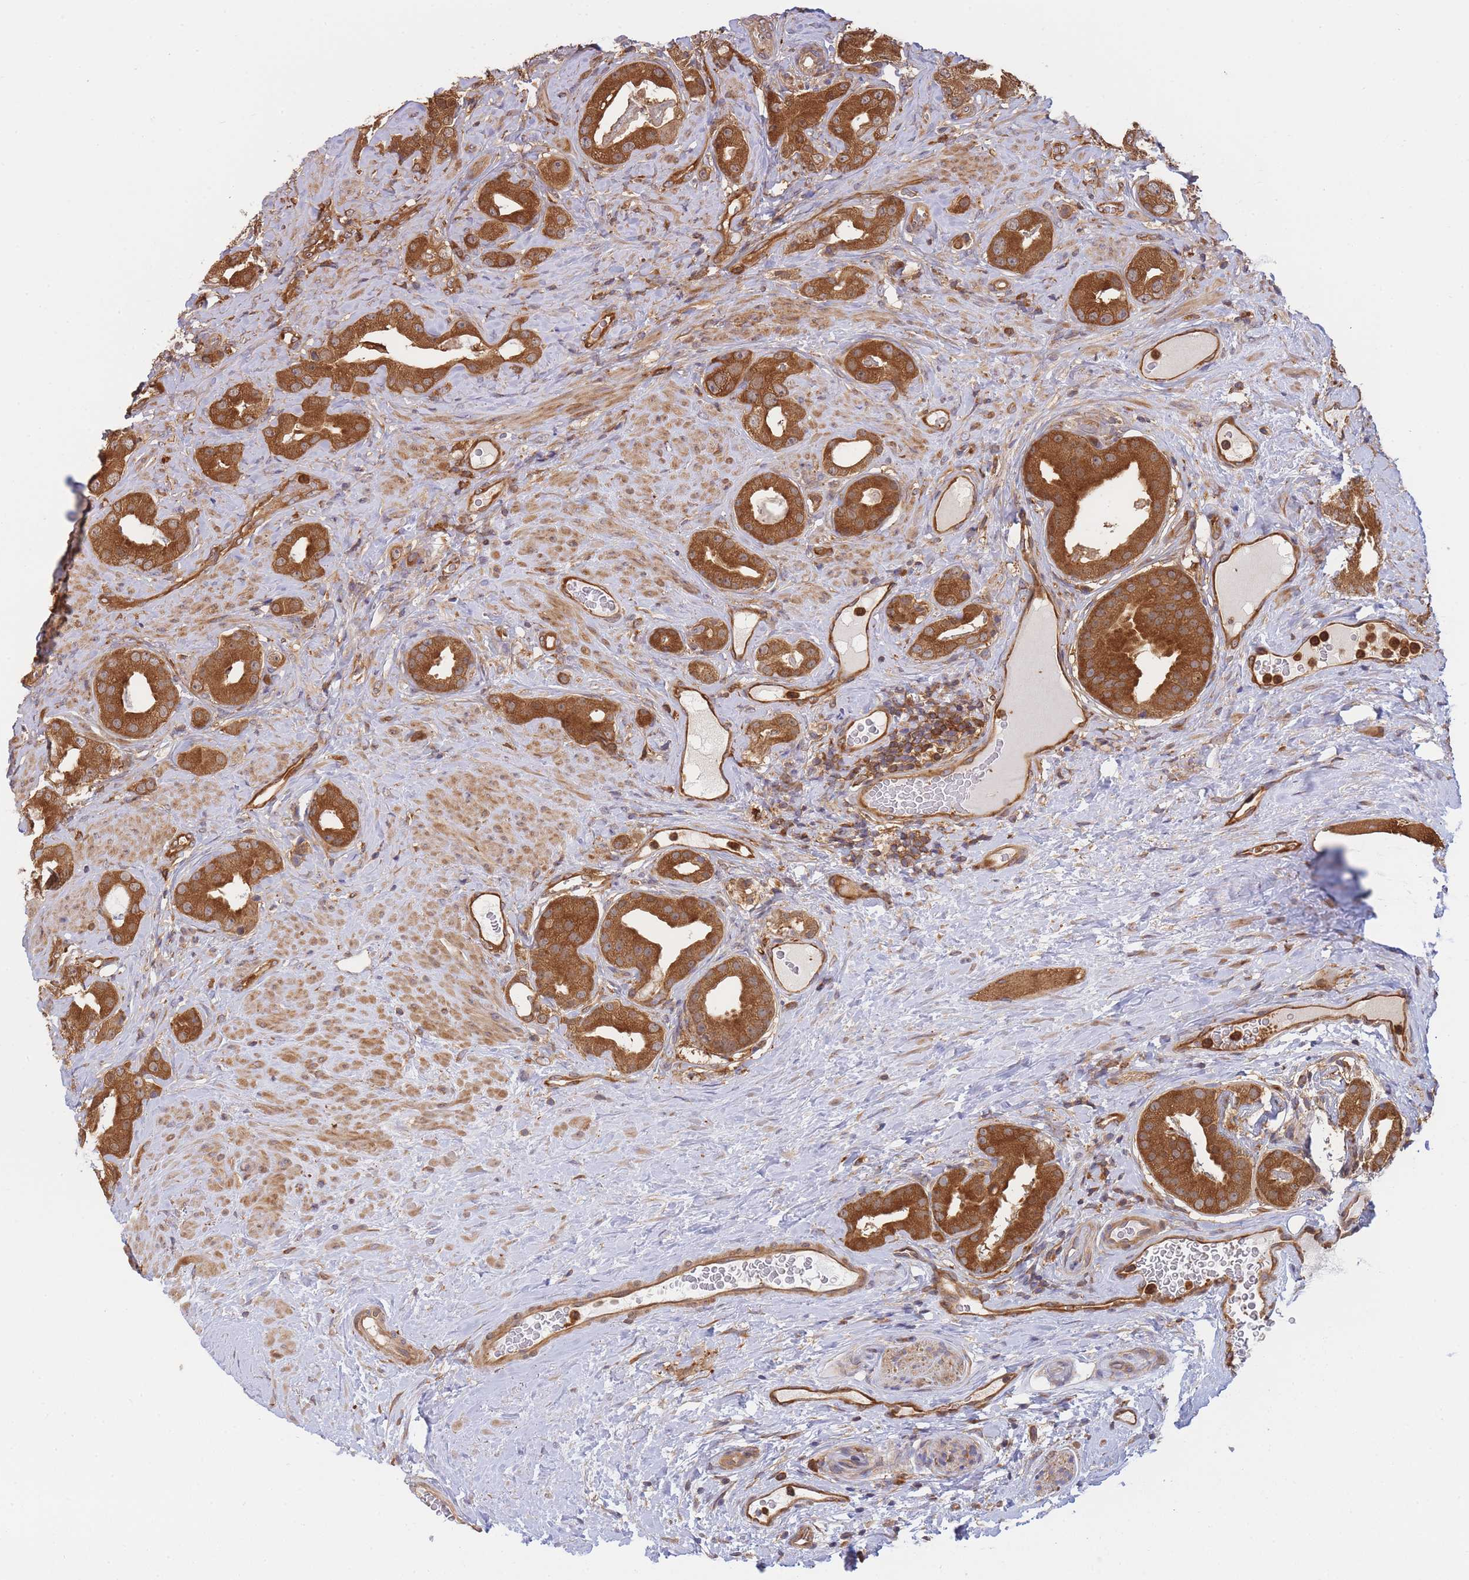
{"staining": {"intensity": "strong", "quantity": ">75%", "location": "cytoplasmic/membranous"}, "tissue": "prostate cancer", "cell_type": "Tumor cells", "image_type": "cancer", "snomed": [{"axis": "morphology", "description": "Adenocarcinoma, High grade"}, {"axis": "topography", "description": "Prostate"}], "caption": "There is high levels of strong cytoplasmic/membranous staining in tumor cells of prostate cancer, as demonstrated by immunohistochemical staining (brown color).", "gene": "SLC4A9", "patient": {"sex": "male", "age": 63}}